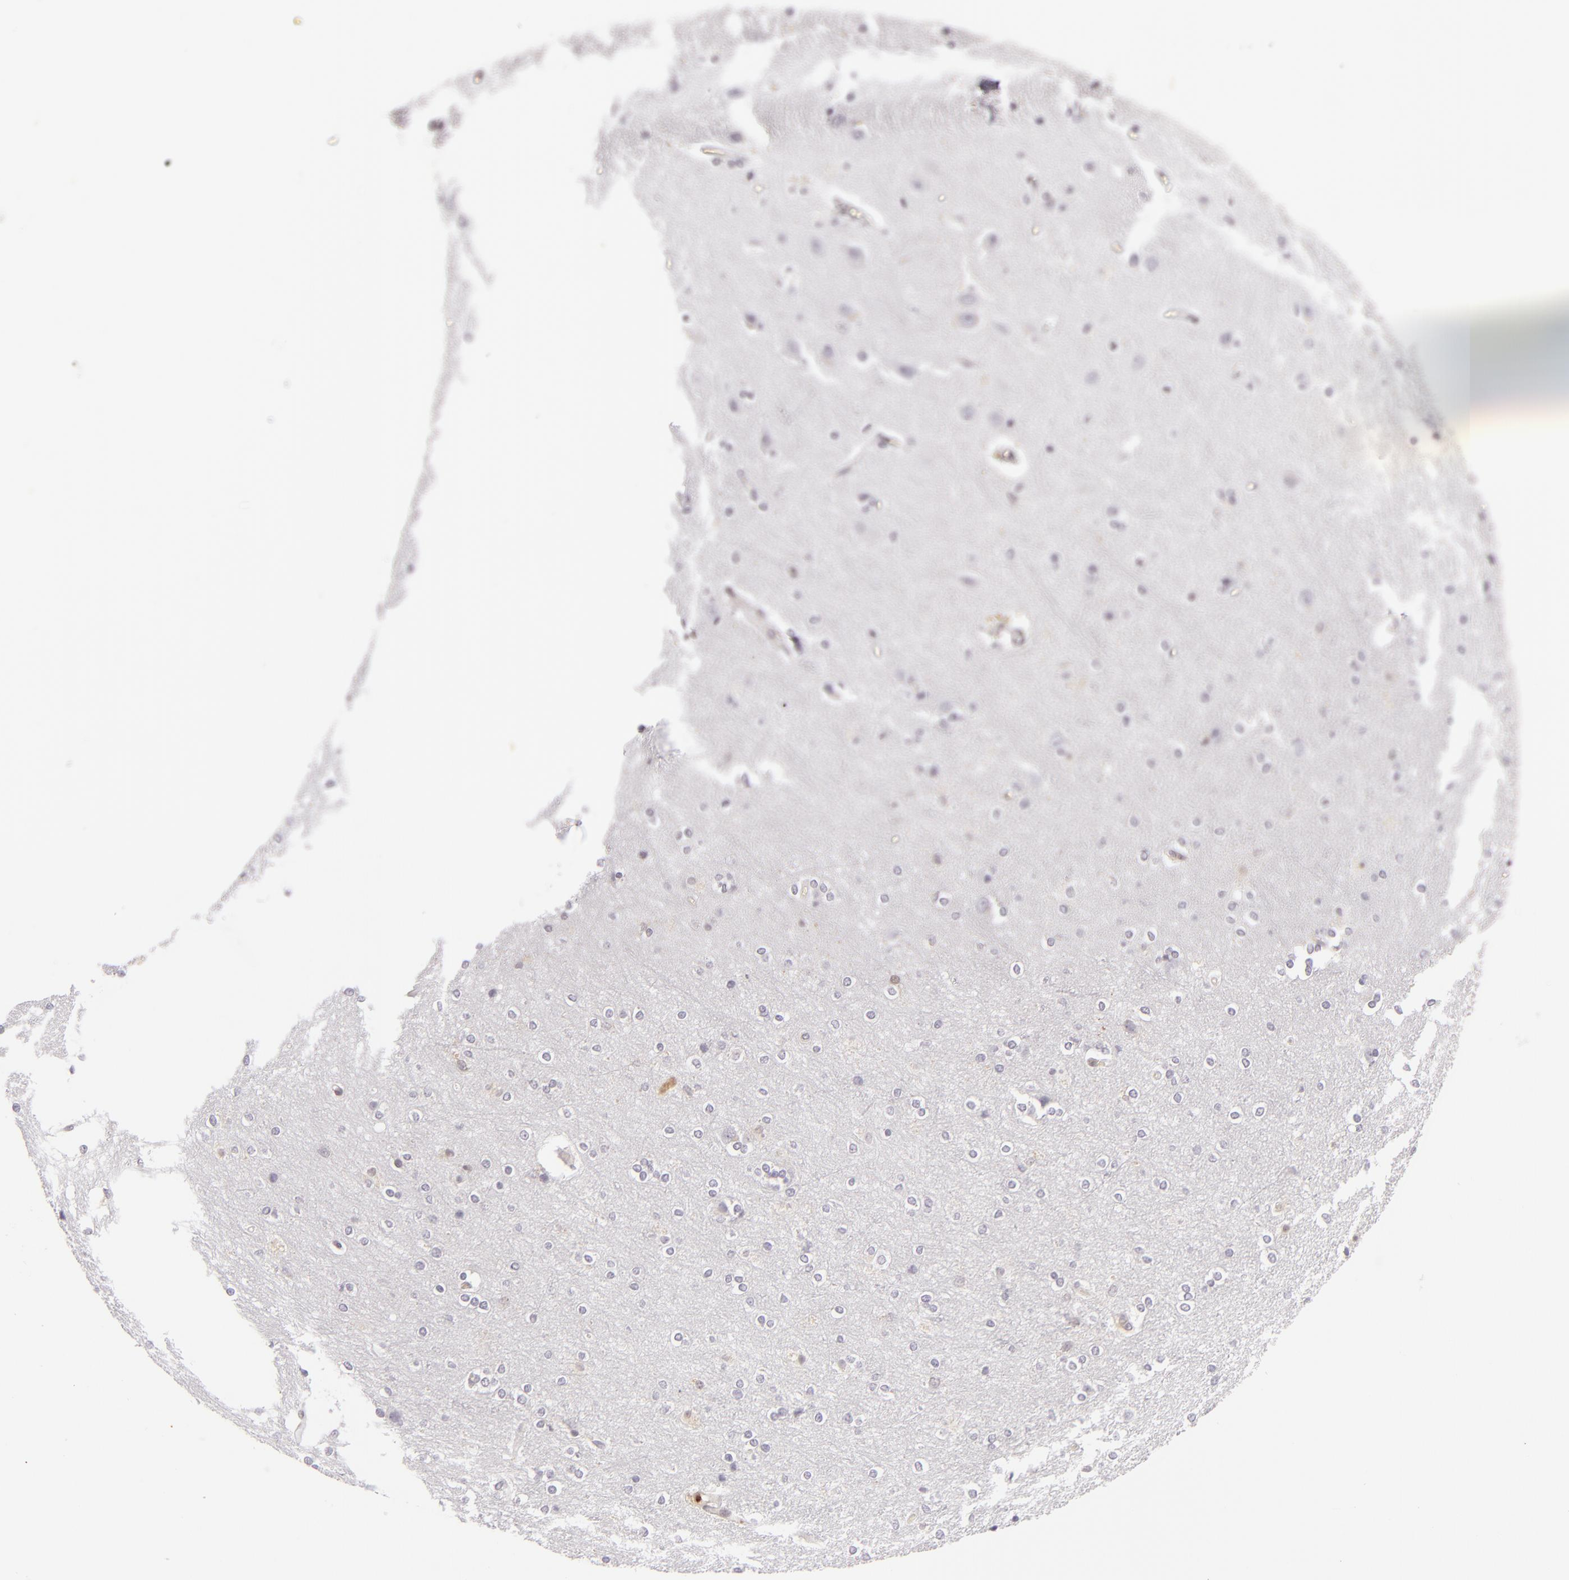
{"staining": {"intensity": "negative", "quantity": "none", "location": "none"}, "tissue": "cerebral cortex", "cell_type": "Endothelial cells", "image_type": "normal", "snomed": [{"axis": "morphology", "description": "Normal tissue, NOS"}, {"axis": "topography", "description": "Cerebral cortex"}], "caption": "DAB (3,3'-diaminobenzidine) immunohistochemical staining of benign cerebral cortex exhibits no significant positivity in endothelial cells.", "gene": "APOBEC3G", "patient": {"sex": "female", "age": 54}}